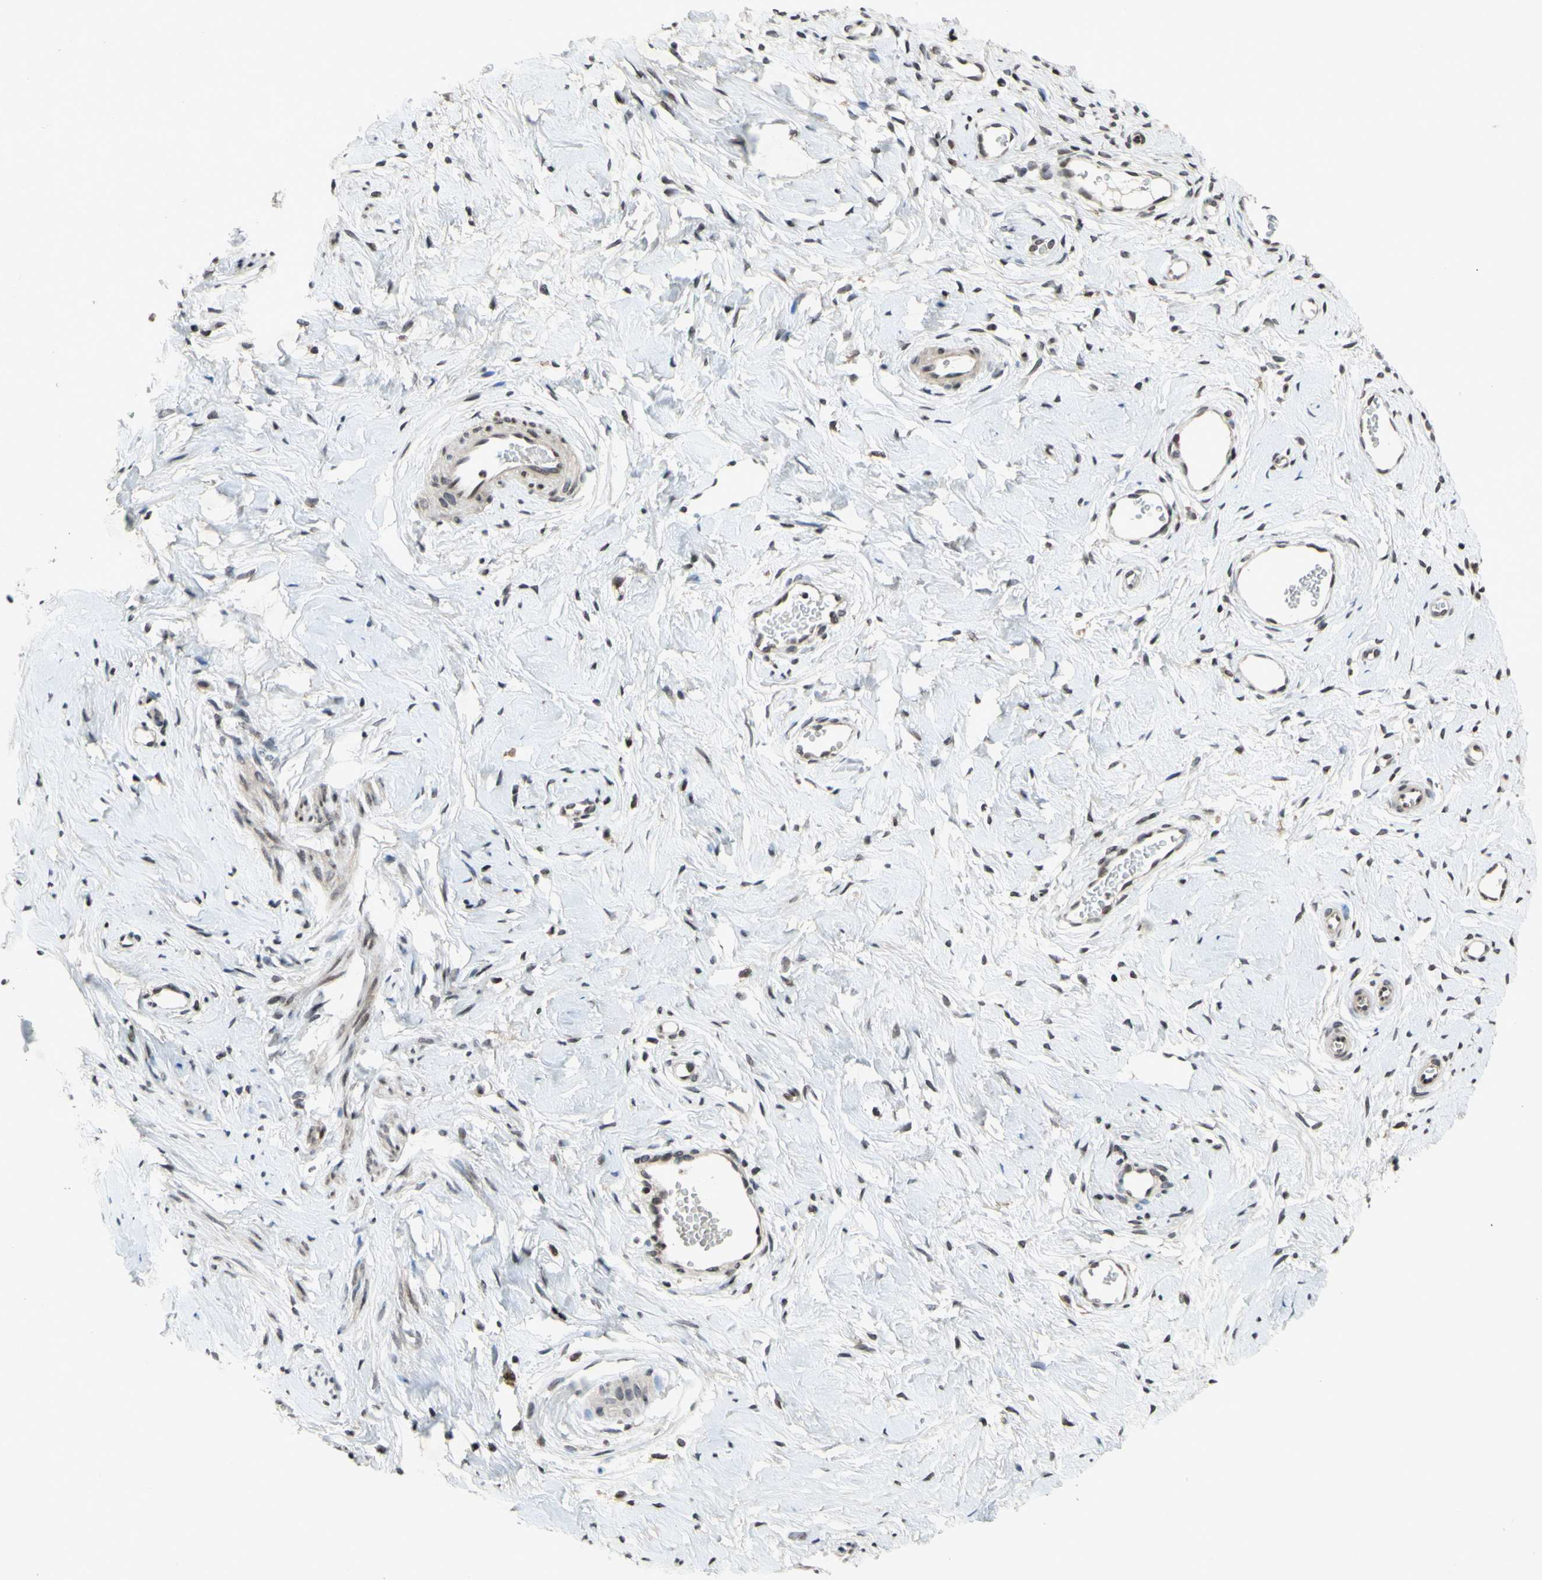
{"staining": {"intensity": "moderate", "quantity": "<25%", "location": "cytoplasmic/membranous,nuclear"}, "tissue": "cervix", "cell_type": "Squamous epithelial cells", "image_type": "normal", "snomed": [{"axis": "morphology", "description": "Normal tissue, NOS"}, {"axis": "topography", "description": "Cervix"}], "caption": "Cervix stained with a brown dye reveals moderate cytoplasmic/membranous,nuclear positive expression in approximately <25% of squamous epithelial cells.", "gene": "XPO1", "patient": {"sex": "female", "age": 65}}